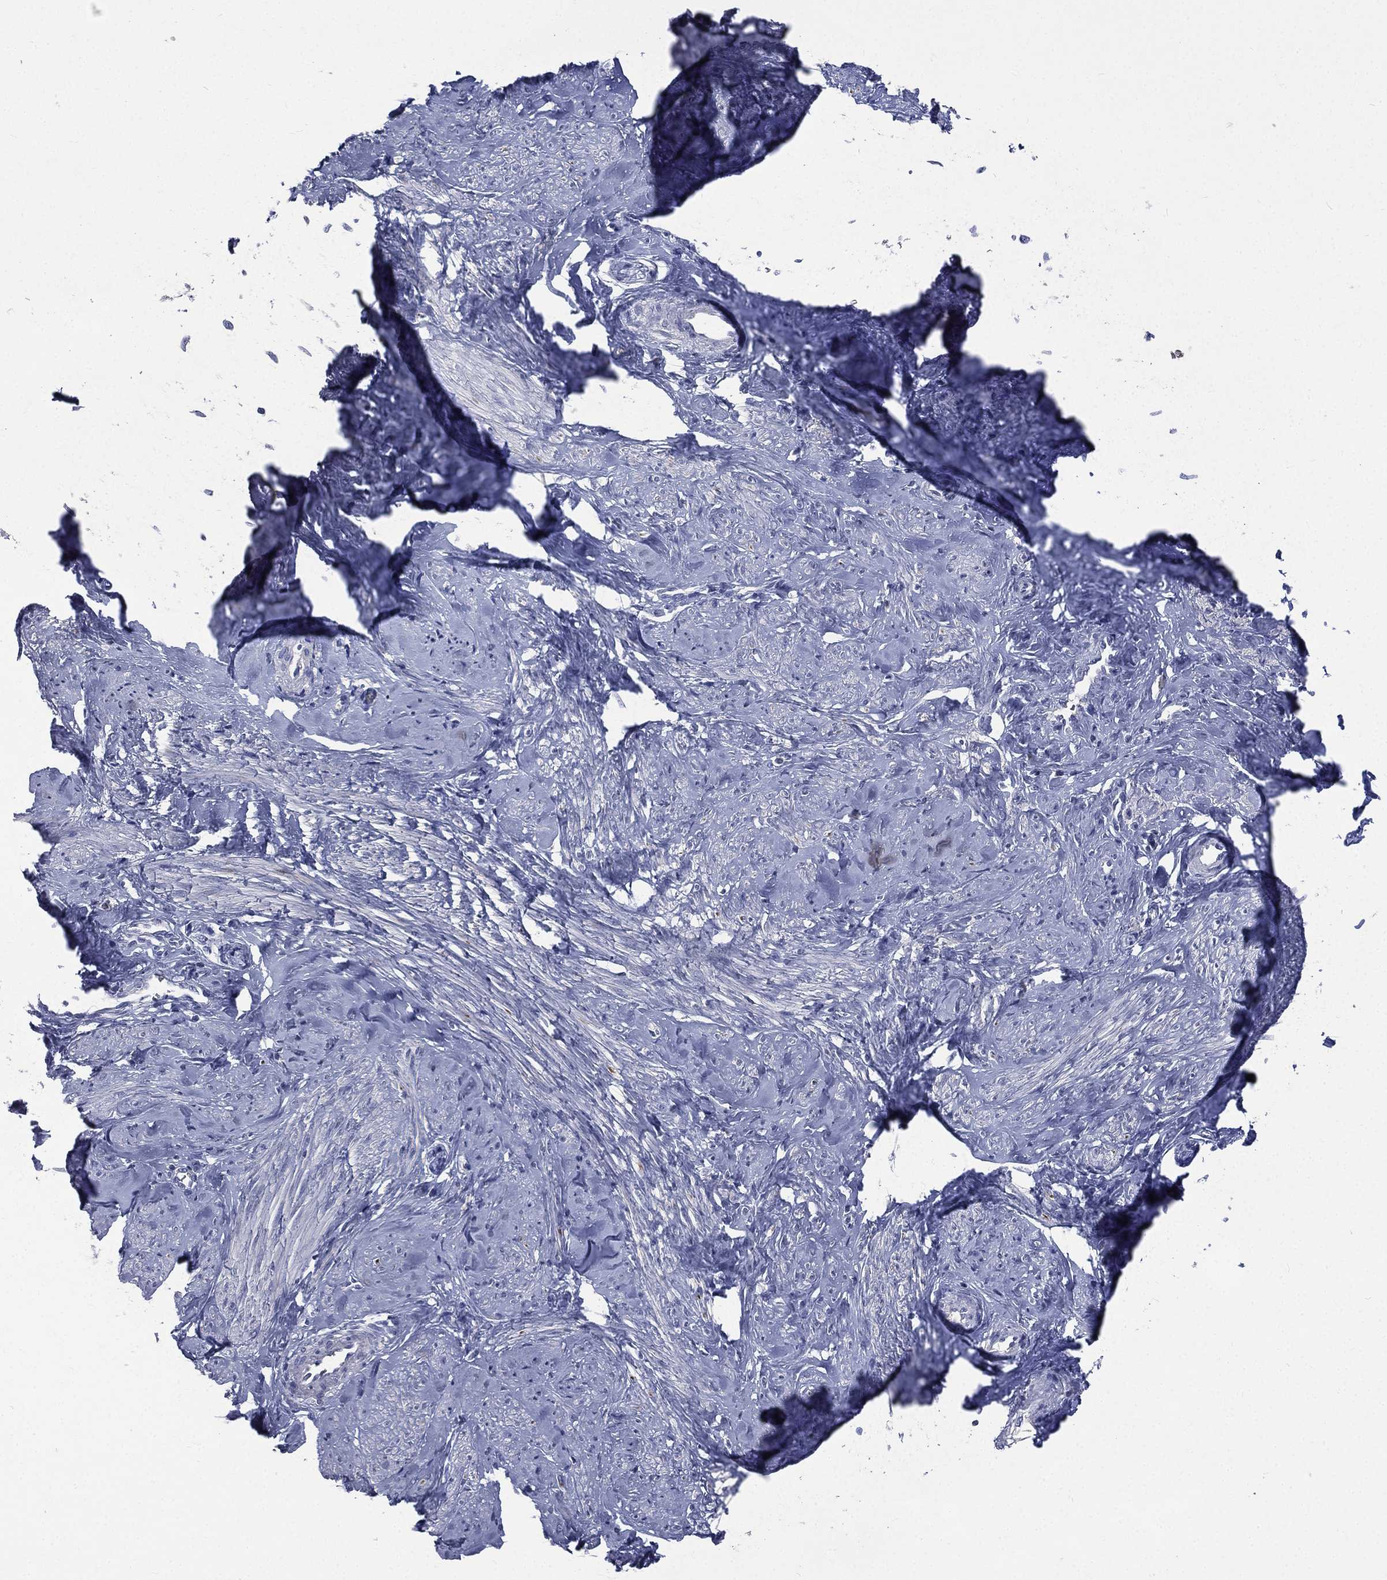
{"staining": {"intensity": "strong", "quantity": "<25%", "location": "nuclear"}, "tissue": "smooth muscle", "cell_type": "Smooth muscle cells", "image_type": "normal", "snomed": [{"axis": "morphology", "description": "Normal tissue, NOS"}, {"axis": "topography", "description": "Smooth muscle"}], "caption": "Benign smooth muscle displays strong nuclear staining in approximately <25% of smooth muscle cells, visualized by immunohistochemistry. (DAB = brown stain, brightfield microscopy at high magnification).", "gene": "CA12", "patient": {"sex": "female", "age": 48}}